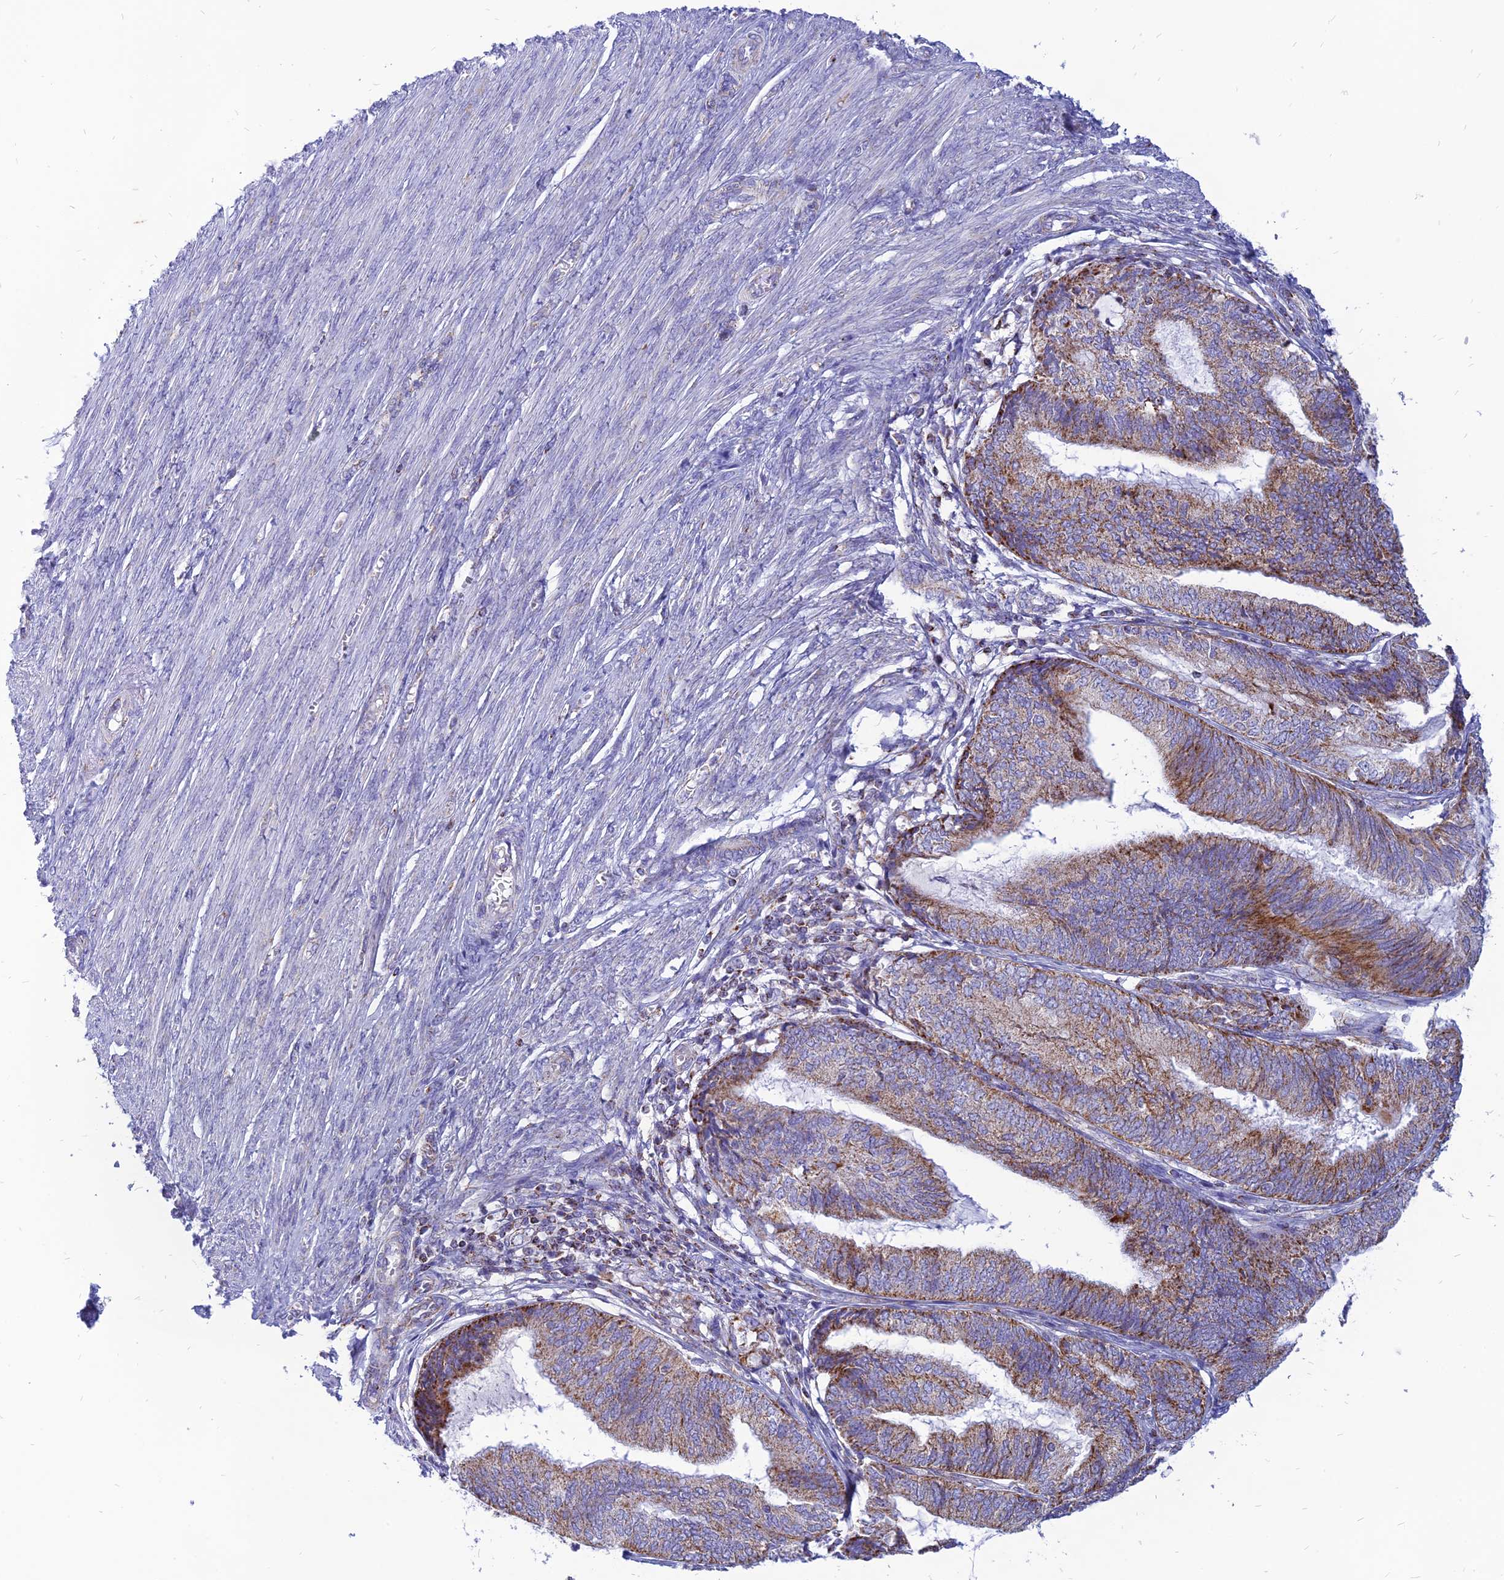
{"staining": {"intensity": "moderate", "quantity": ">75%", "location": "cytoplasmic/membranous"}, "tissue": "endometrial cancer", "cell_type": "Tumor cells", "image_type": "cancer", "snomed": [{"axis": "morphology", "description": "Adenocarcinoma, NOS"}, {"axis": "topography", "description": "Endometrium"}], "caption": "Moderate cytoplasmic/membranous staining for a protein is identified in approximately >75% of tumor cells of endometrial adenocarcinoma using IHC.", "gene": "PACC1", "patient": {"sex": "female", "age": 81}}